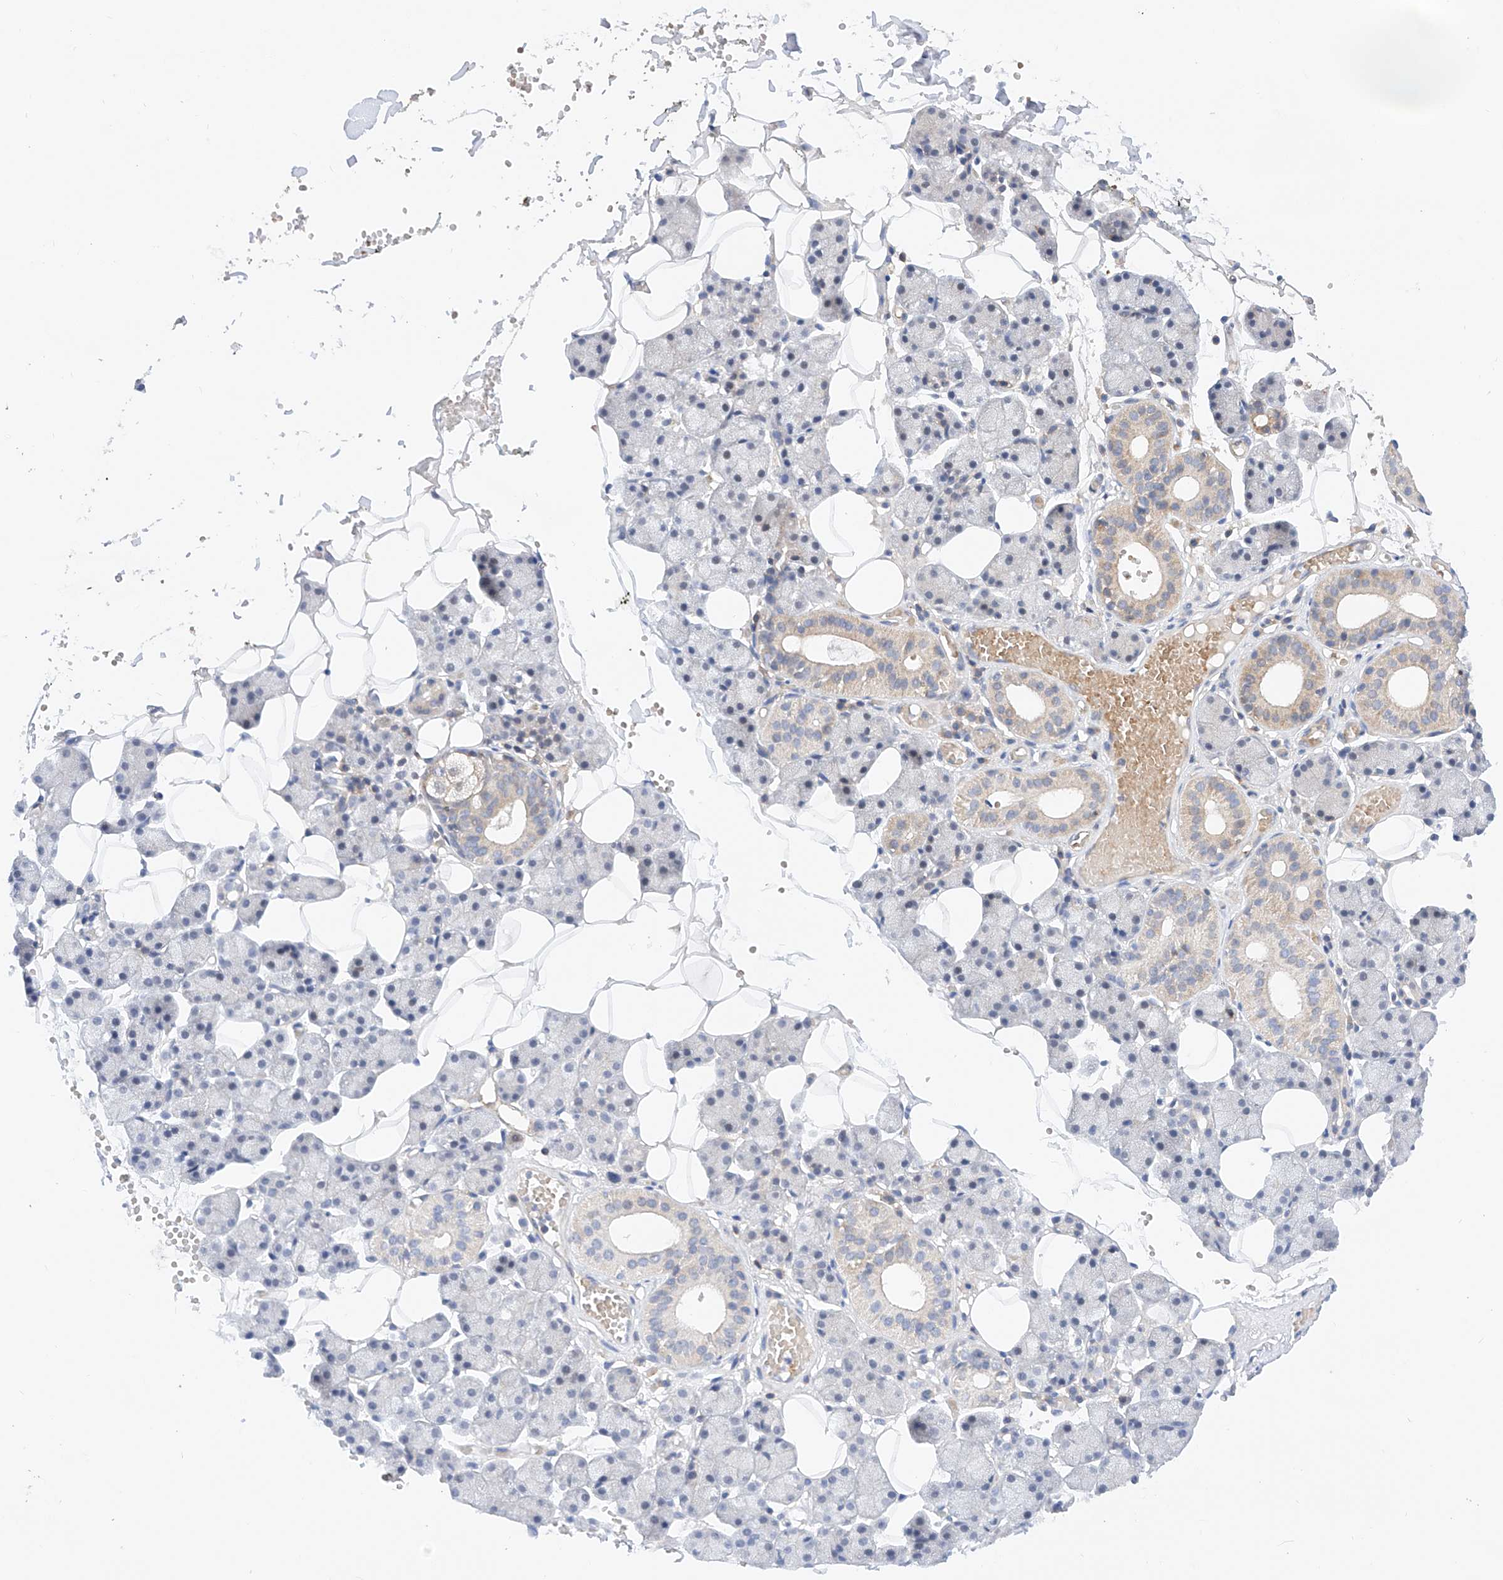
{"staining": {"intensity": "negative", "quantity": "none", "location": "none"}, "tissue": "salivary gland", "cell_type": "Glandular cells", "image_type": "normal", "snomed": [{"axis": "morphology", "description": "Normal tissue, NOS"}, {"axis": "topography", "description": "Salivary gland"}], "caption": "Micrograph shows no significant protein expression in glandular cells of normal salivary gland.", "gene": "NR1D1", "patient": {"sex": "female", "age": 33}}